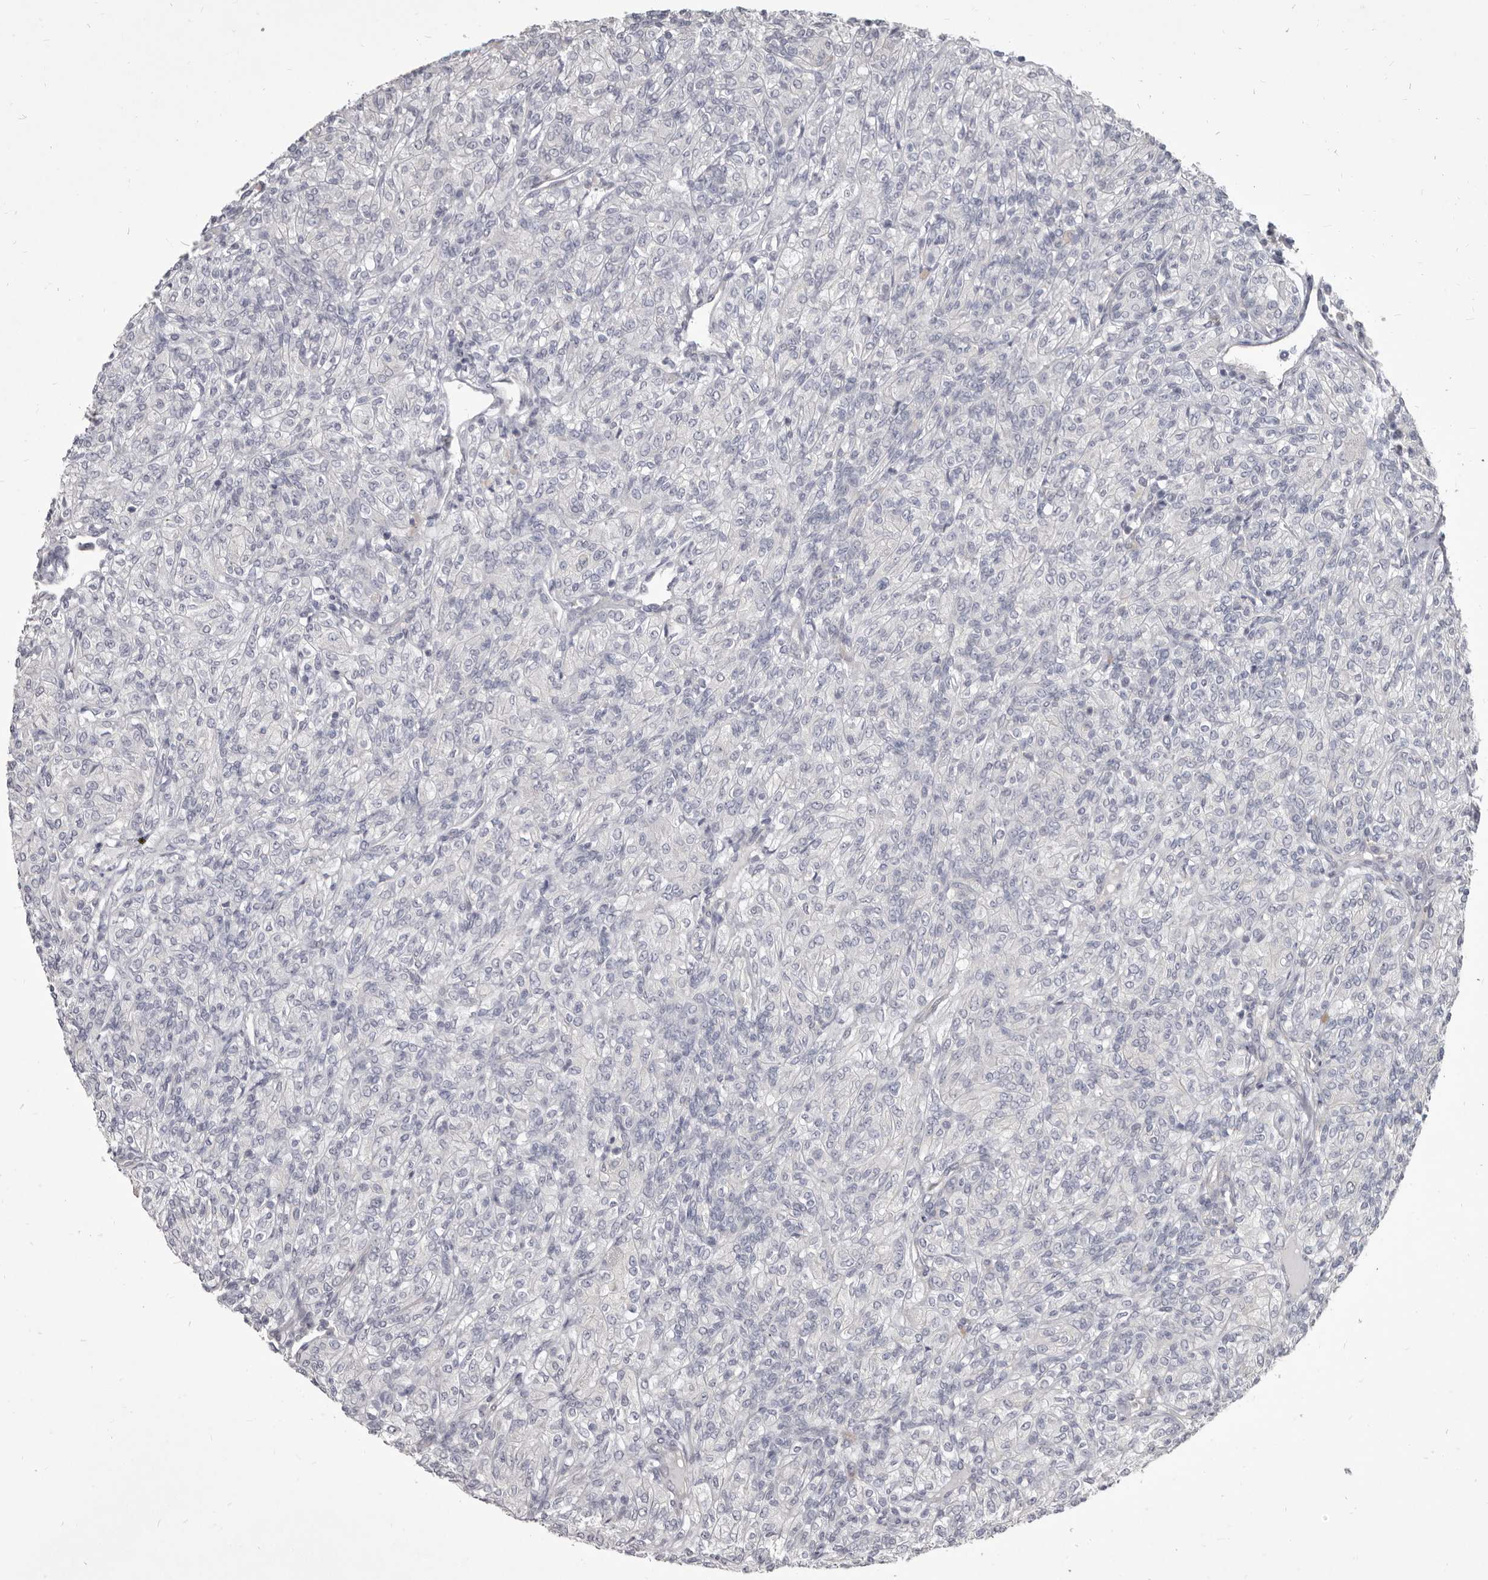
{"staining": {"intensity": "negative", "quantity": "none", "location": "none"}, "tissue": "renal cancer", "cell_type": "Tumor cells", "image_type": "cancer", "snomed": [{"axis": "morphology", "description": "Adenocarcinoma, NOS"}, {"axis": "topography", "description": "Kidney"}], "caption": "This image is of renal cancer stained with immunohistochemistry to label a protein in brown with the nuclei are counter-stained blue. There is no expression in tumor cells. (DAB (3,3'-diaminobenzidine) immunohistochemistry (IHC) with hematoxylin counter stain).", "gene": "GSK3B", "patient": {"sex": "male", "age": 77}}